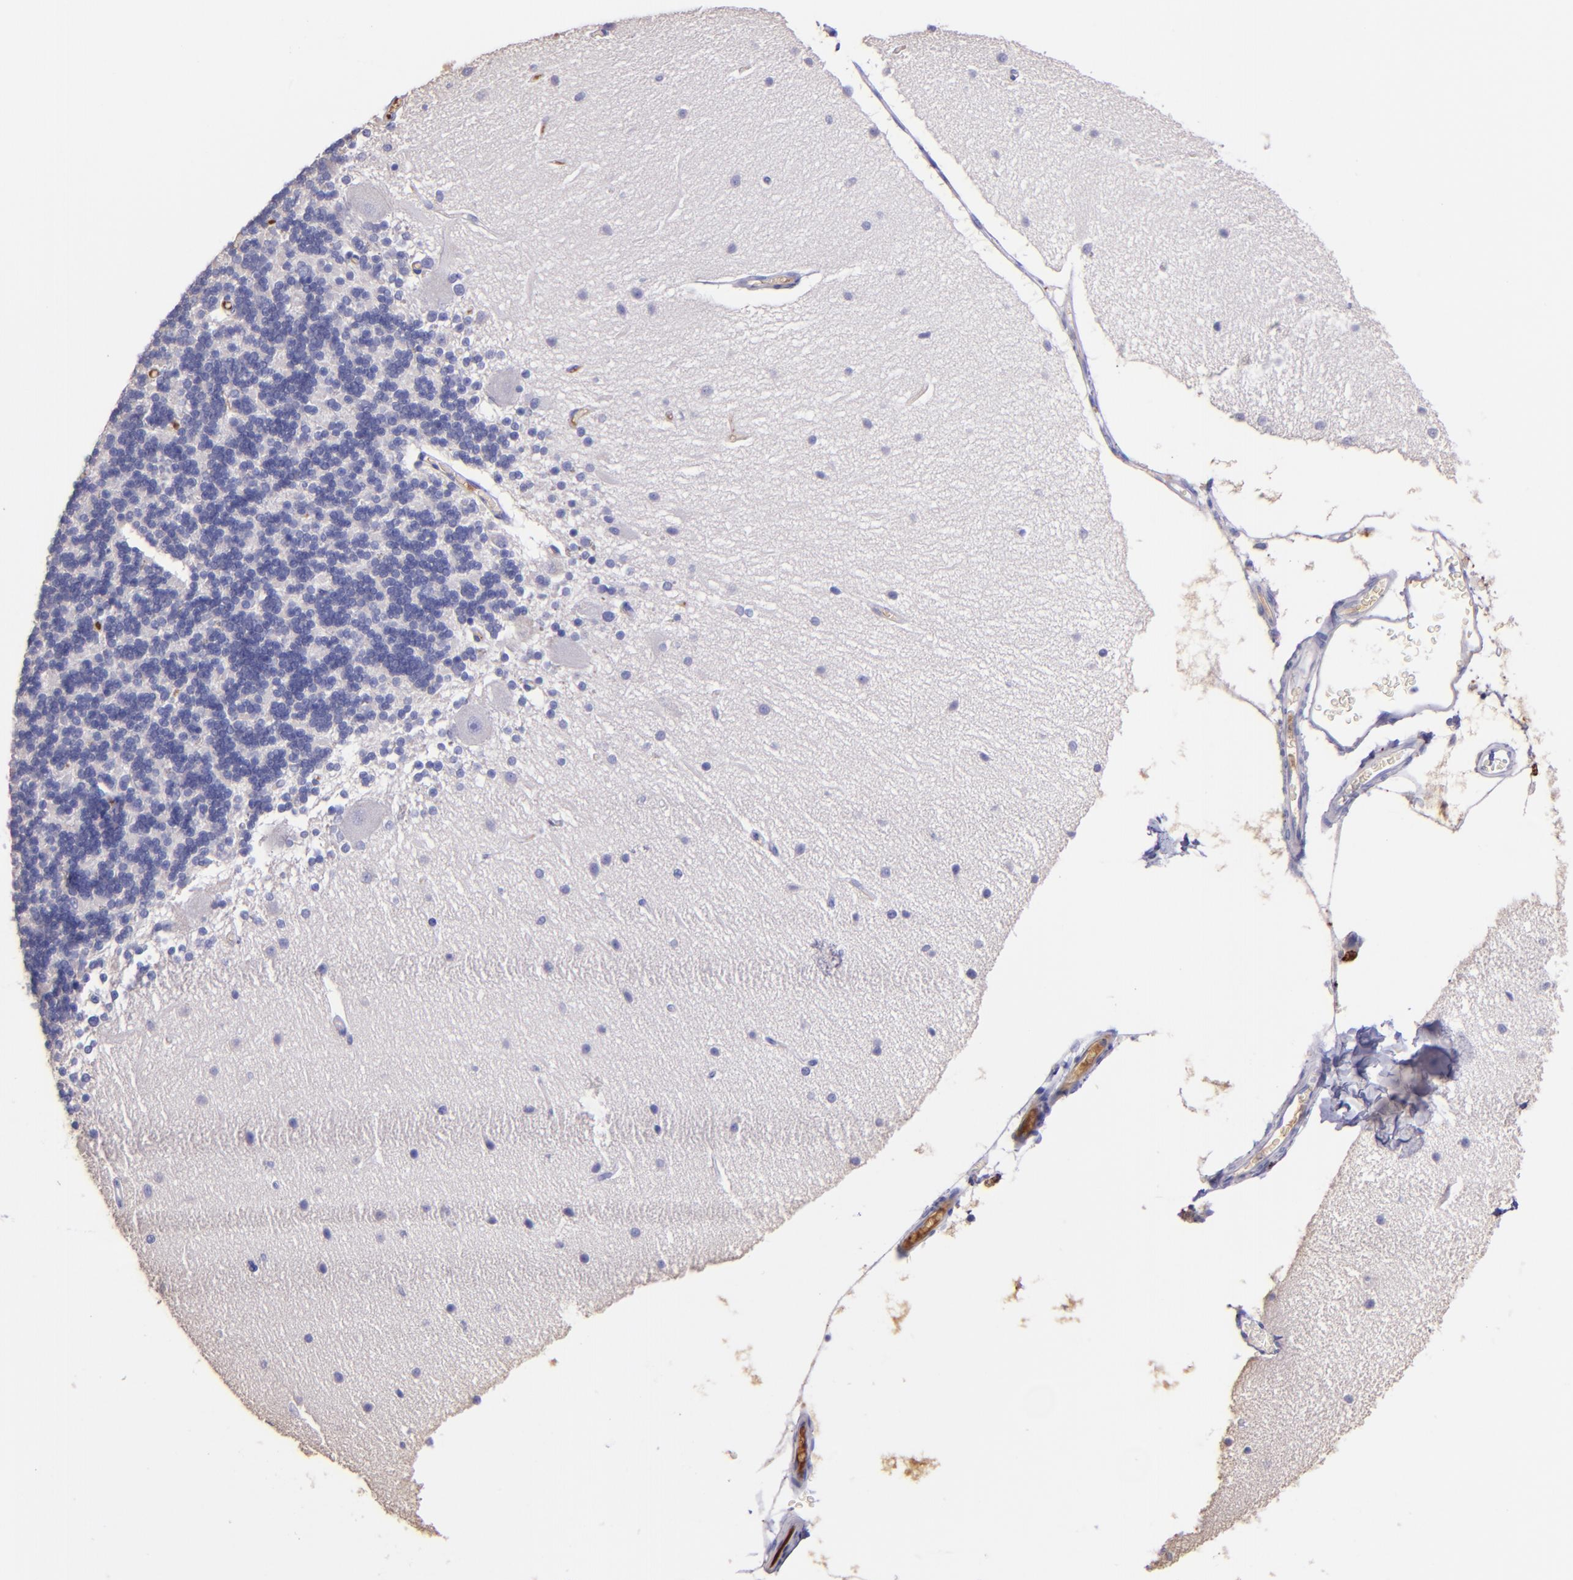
{"staining": {"intensity": "negative", "quantity": "none", "location": "none"}, "tissue": "cerebellum", "cell_type": "Cells in granular layer", "image_type": "normal", "snomed": [{"axis": "morphology", "description": "Normal tissue, NOS"}, {"axis": "topography", "description": "Cerebellum"}], "caption": "Cerebellum was stained to show a protein in brown. There is no significant staining in cells in granular layer. (Immunohistochemistry (ihc), brightfield microscopy, high magnification).", "gene": "KNG1", "patient": {"sex": "female", "age": 54}}